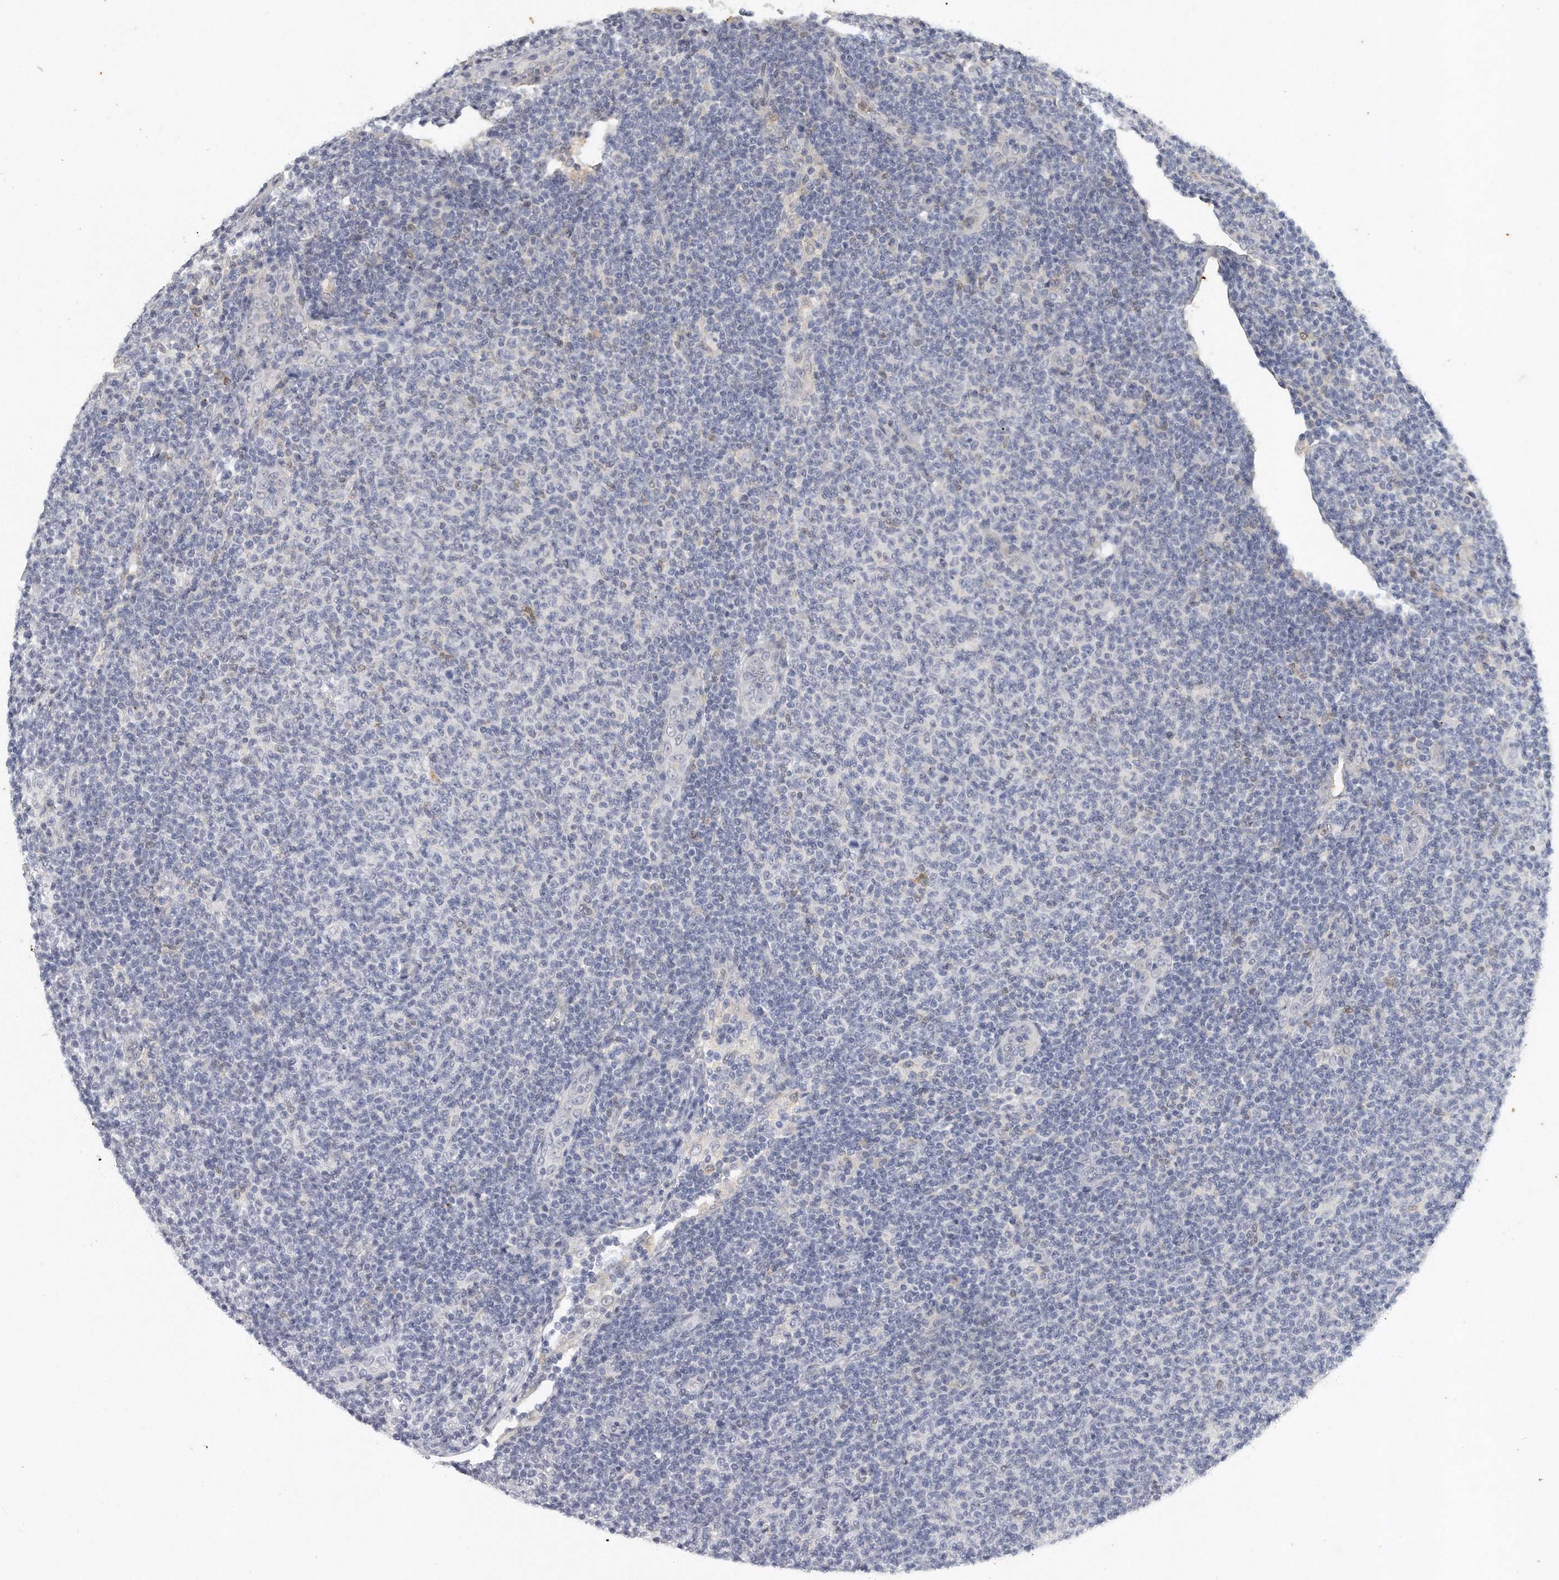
{"staining": {"intensity": "negative", "quantity": "none", "location": "none"}, "tissue": "lymphoma", "cell_type": "Tumor cells", "image_type": "cancer", "snomed": [{"axis": "morphology", "description": "Malignant lymphoma, non-Hodgkin's type, Low grade"}, {"axis": "topography", "description": "Lymph node"}], "caption": "This is a micrograph of immunohistochemistry (IHC) staining of malignant lymphoma, non-Hodgkin's type (low-grade), which shows no expression in tumor cells.", "gene": "CAMK1", "patient": {"sex": "male", "age": 66}}